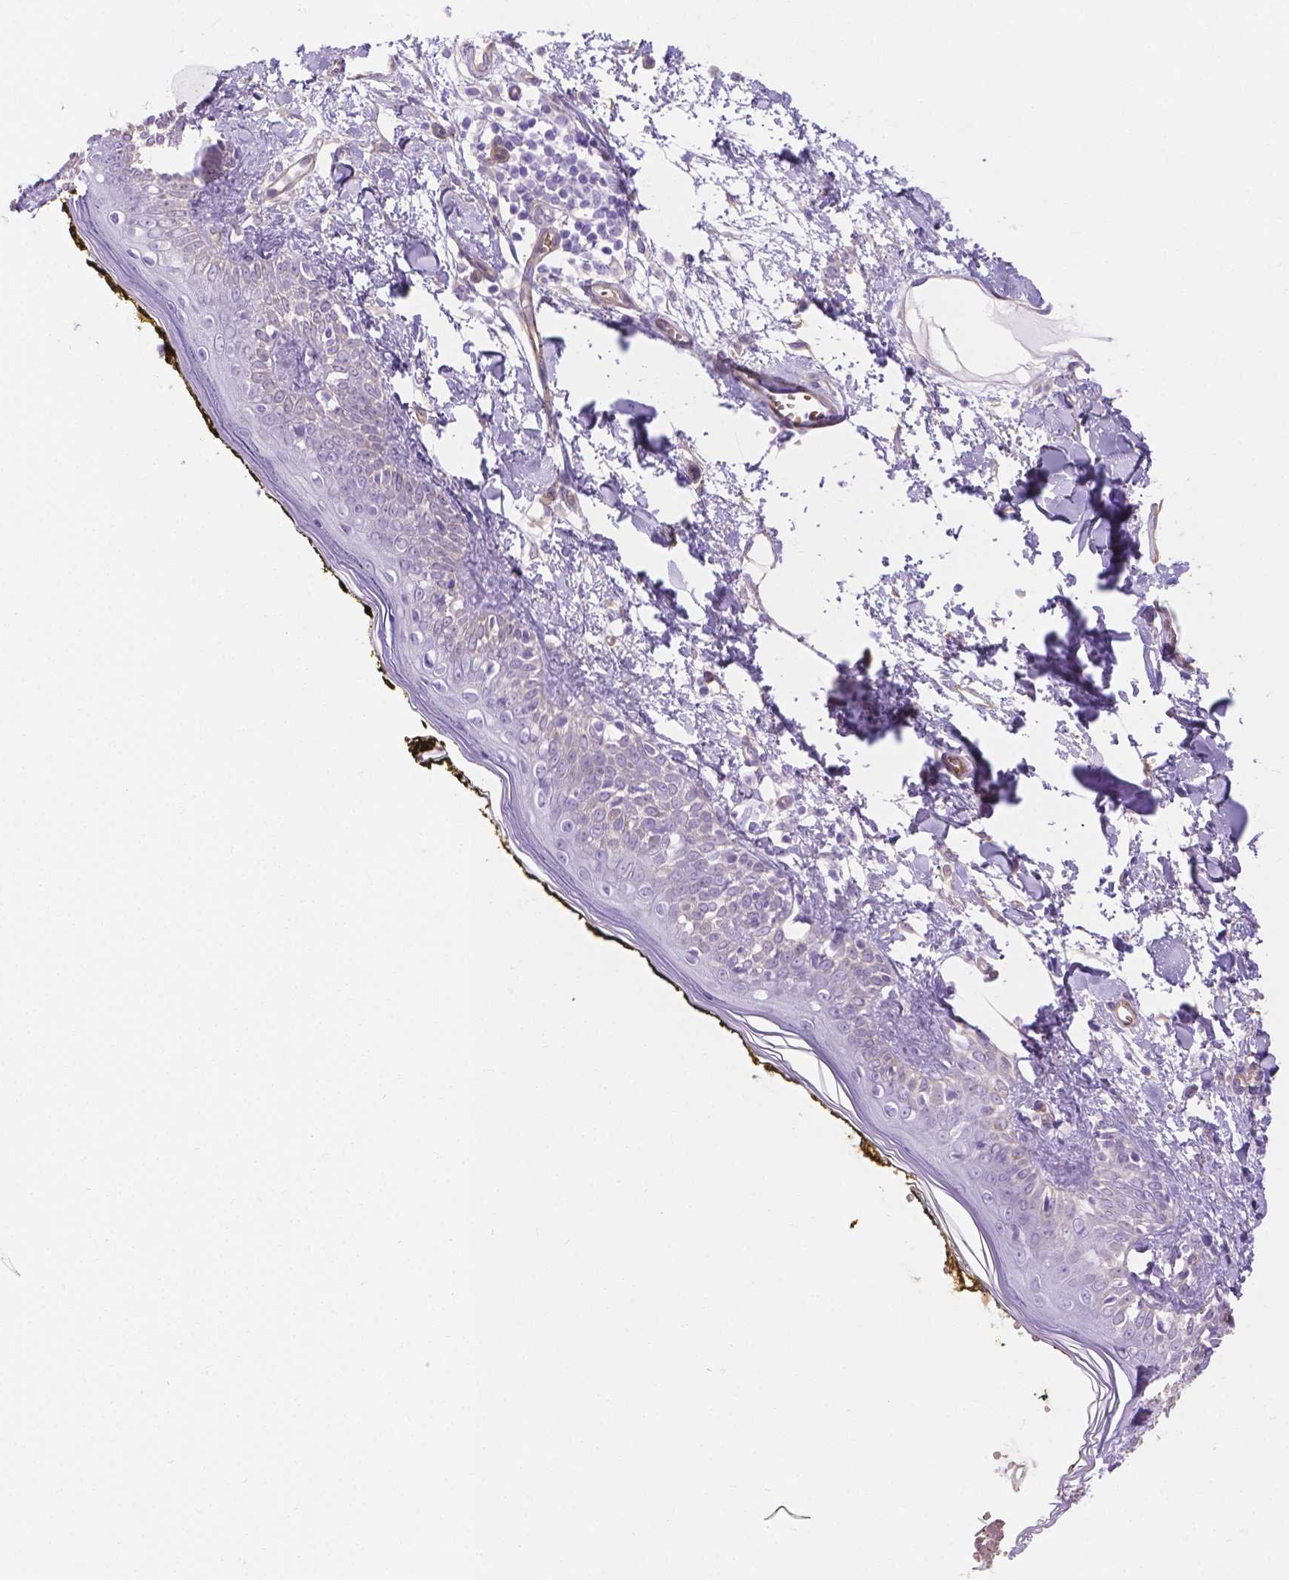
{"staining": {"intensity": "negative", "quantity": "none", "location": "none"}, "tissue": "skin", "cell_type": "Fibroblasts", "image_type": "normal", "snomed": [{"axis": "morphology", "description": "Normal tissue, NOS"}, {"axis": "topography", "description": "Skin"}], "caption": "Fibroblasts show no significant expression in benign skin. (DAB (3,3'-diaminobenzidine) IHC, high magnification).", "gene": "SLC40A1", "patient": {"sex": "male", "age": 76}}